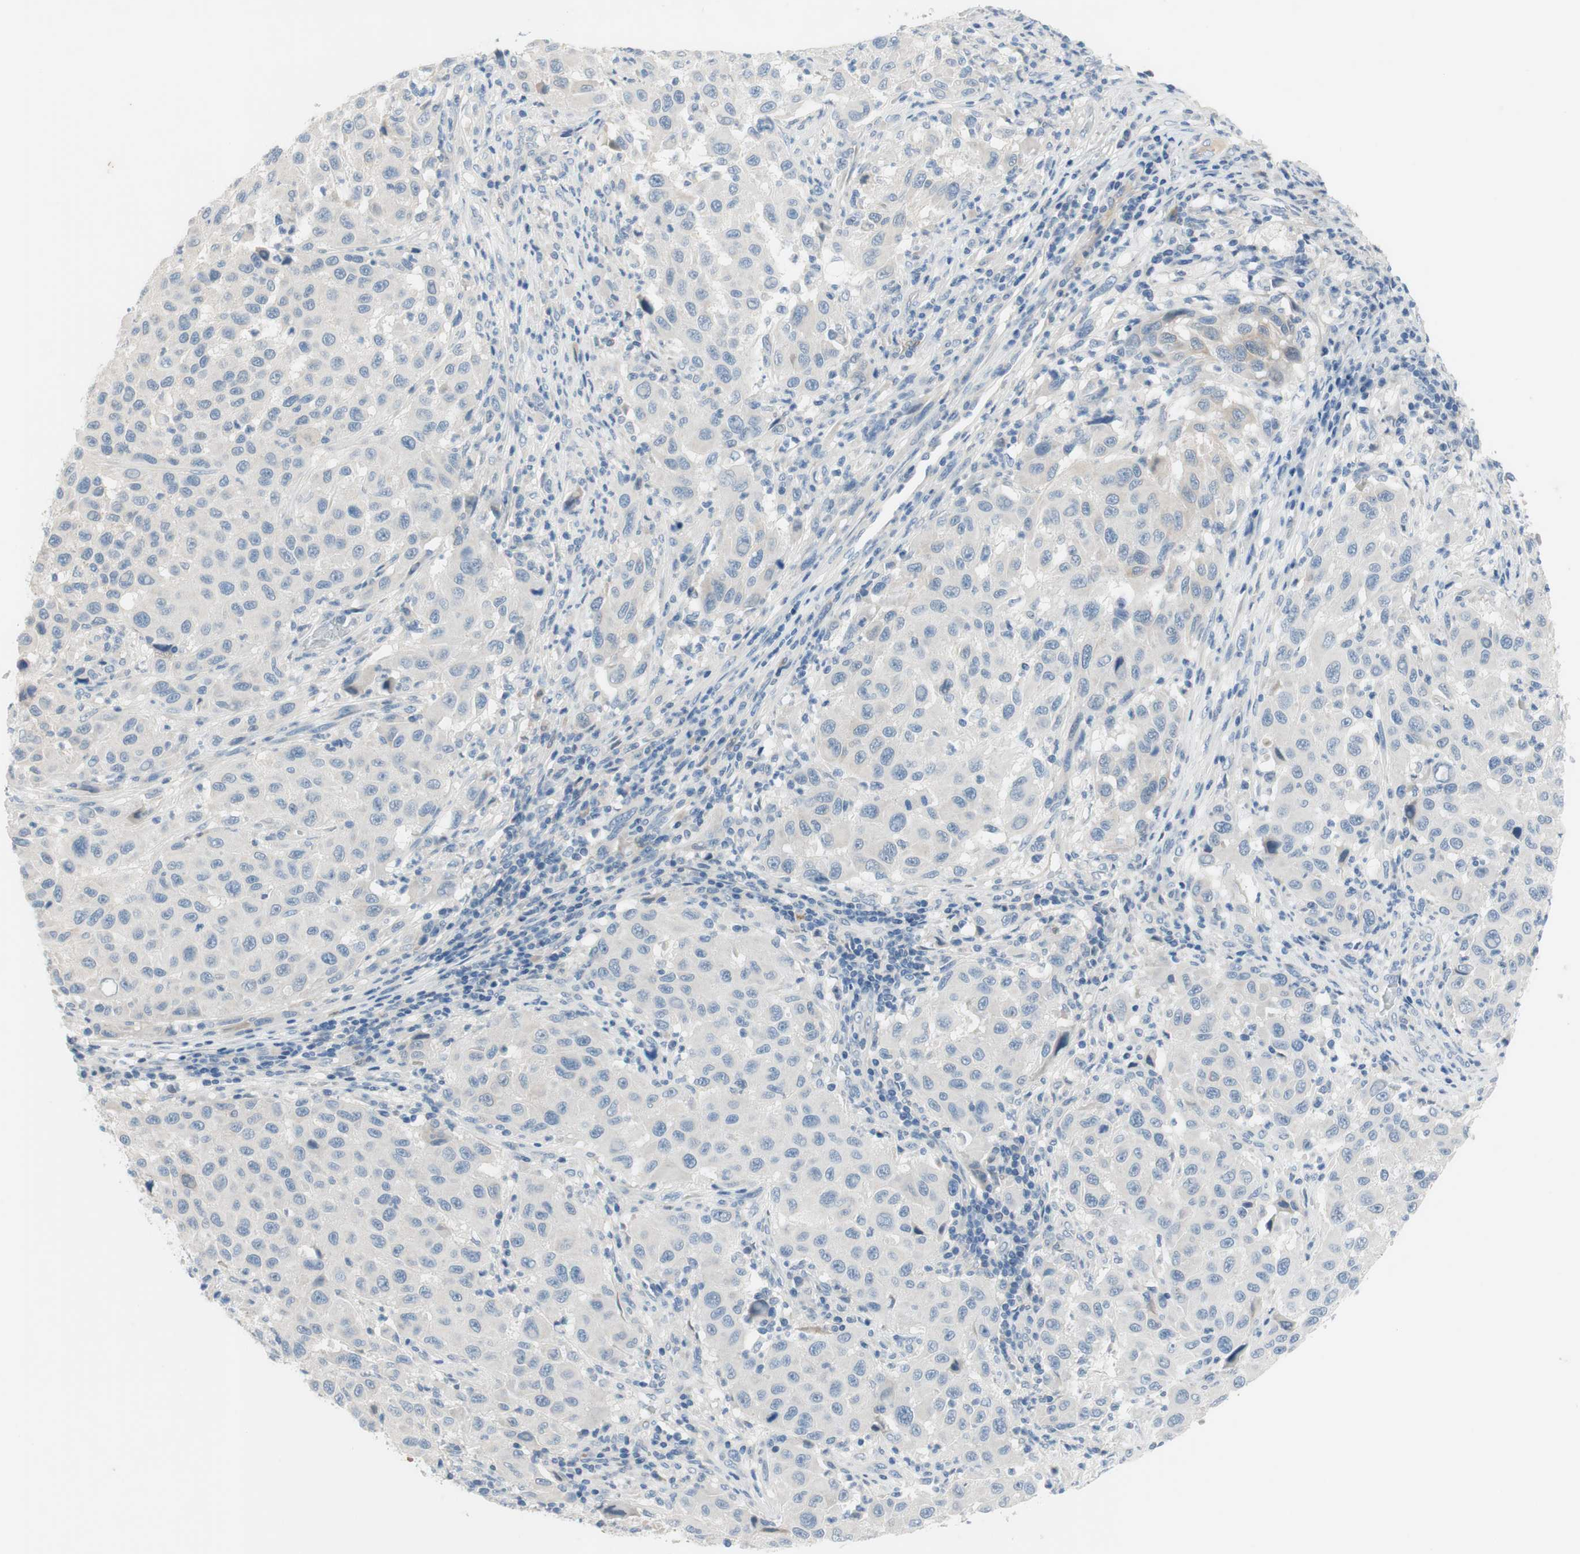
{"staining": {"intensity": "negative", "quantity": "none", "location": "none"}, "tissue": "melanoma", "cell_type": "Tumor cells", "image_type": "cancer", "snomed": [{"axis": "morphology", "description": "Malignant melanoma, Metastatic site"}, {"axis": "topography", "description": "Lymph node"}], "caption": "There is no significant expression in tumor cells of malignant melanoma (metastatic site).", "gene": "FDFT1", "patient": {"sex": "male", "age": 61}}